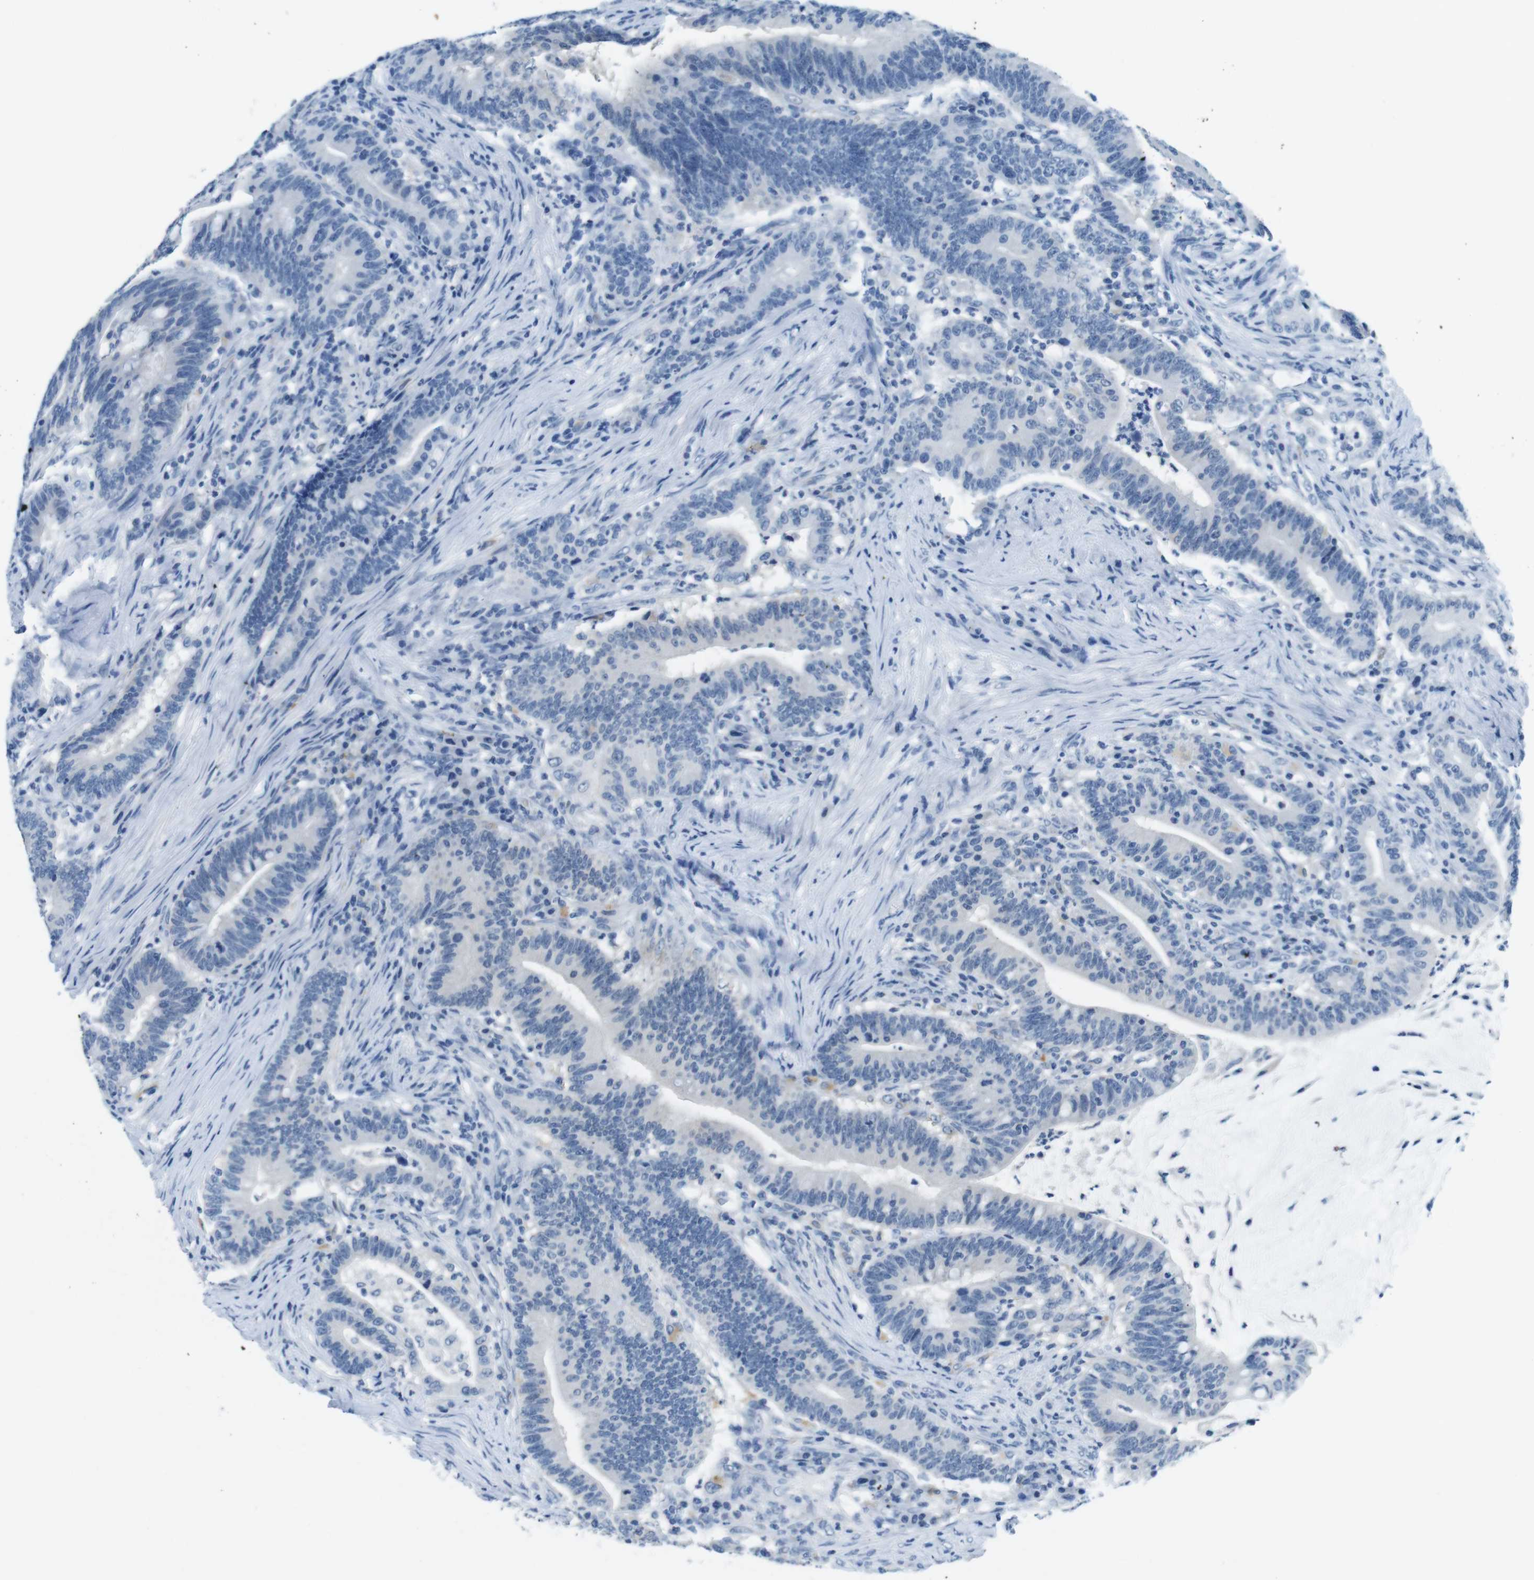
{"staining": {"intensity": "negative", "quantity": "none", "location": "none"}, "tissue": "colorectal cancer", "cell_type": "Tumor cells", "image_type": "cancer", "snomed": [{"axis": "morphology", "description": "Normal tissue, NOS"}, {"axis": "morphology", "description": "Adenocarcinoma, NOS"}, {"axis": "topography", "description": "Colon"}], "caption": "This is an IHC micrograph of colorectal cancer (adenocarcinoma). There is no positivity in tumor cells.", "gene": "TFAP2C", "patient": {"sex": "female", "age": 66}}